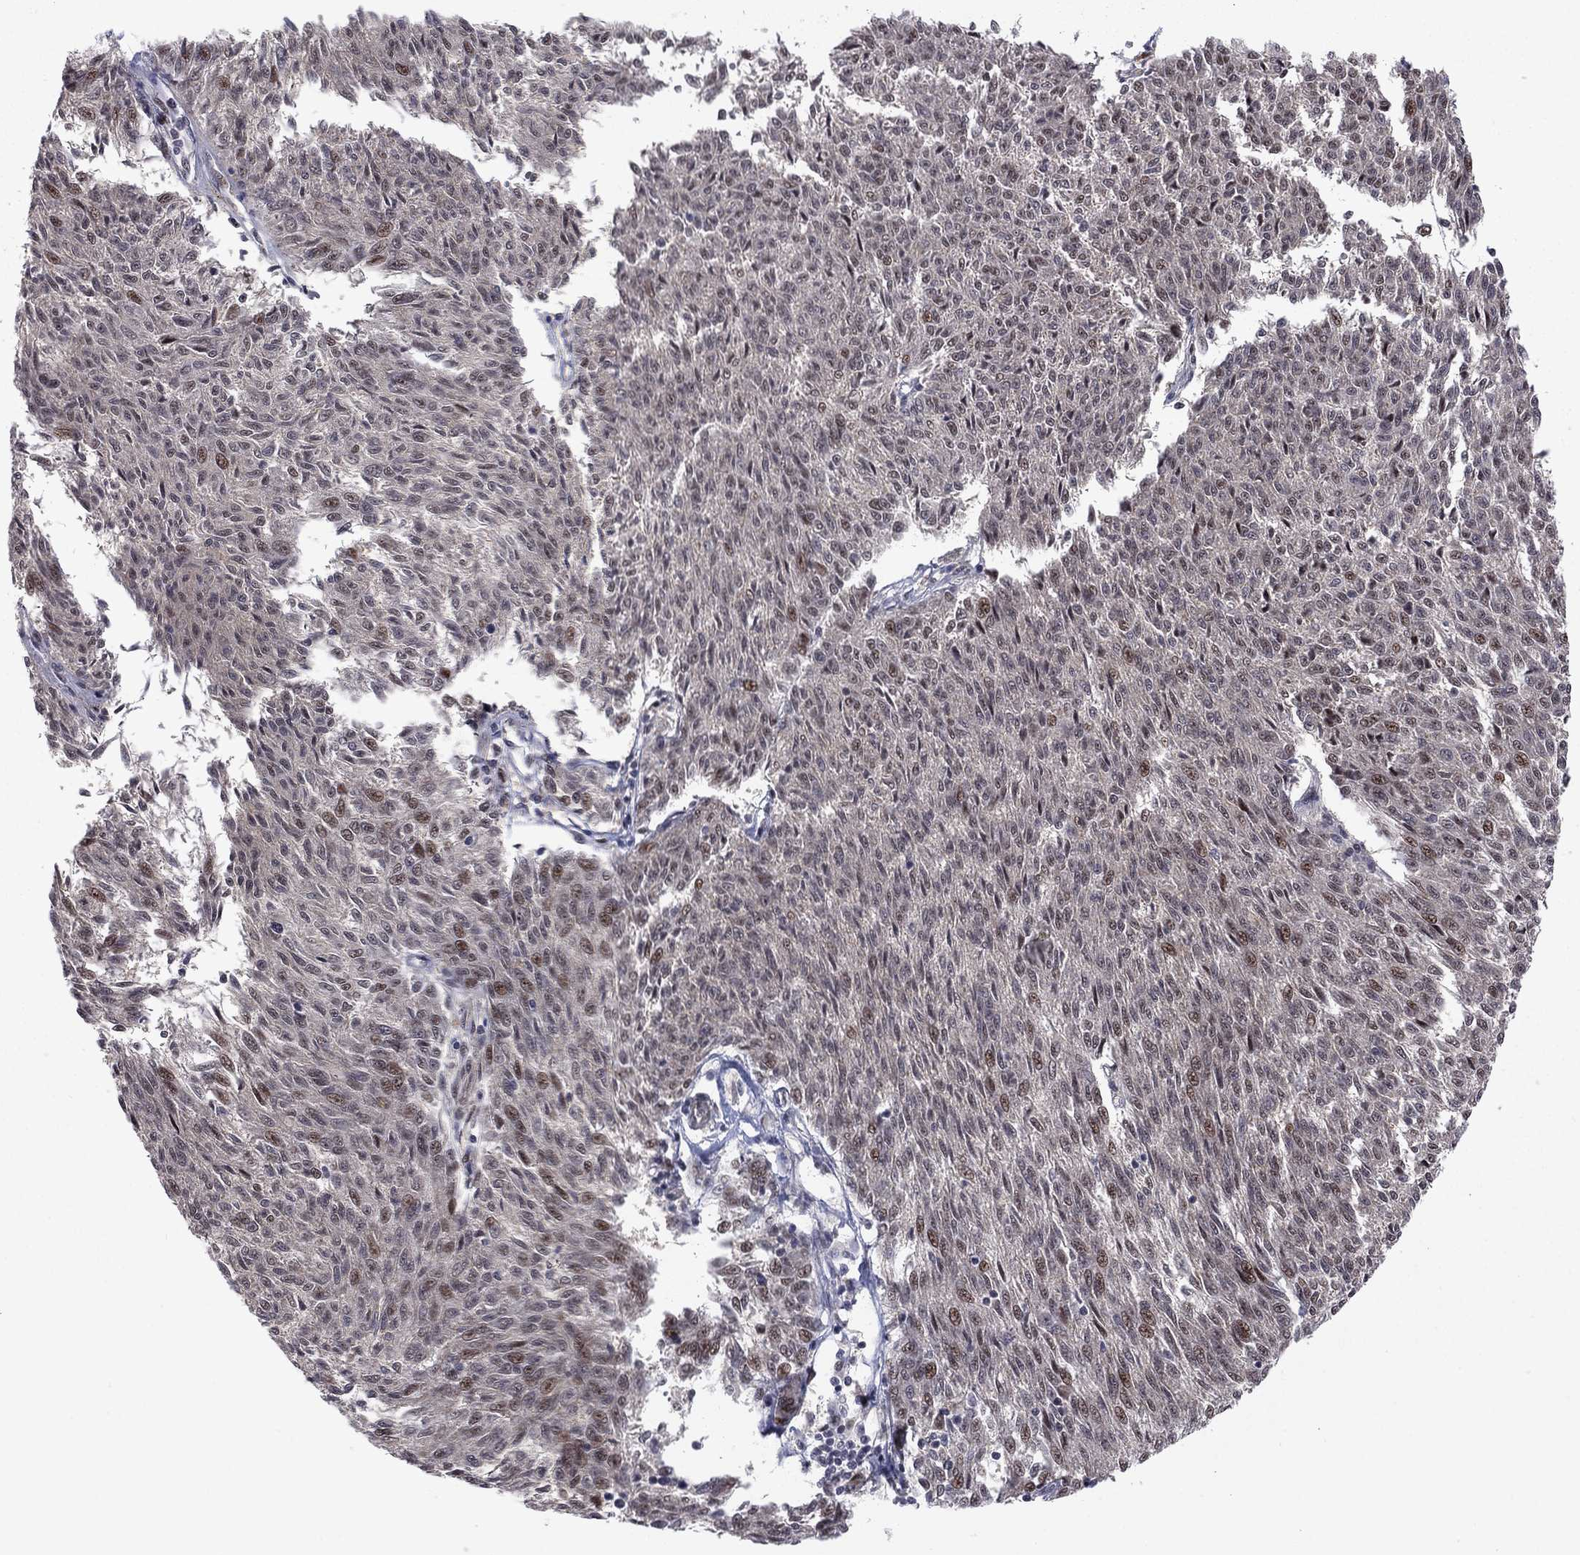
{"staining": {"intensity": "moderate", "quantity": "<25%", "location": "nuclear"}, "tissue": "melanoma", "cell_type": "Tumor cells", "image_type": "cancer", "snomed": [{"axis": "morphology", "description": "Malignant melanoma, NOS"}, {"axis": "topography", "description": "Skin"}], "caption": "IHC of human melanoma shows low levels of moderate nuclear positivity in approximately <25% of tumor cells.", "gene": "ZNF395", "patient": {"sex": "female", "age": 72}}